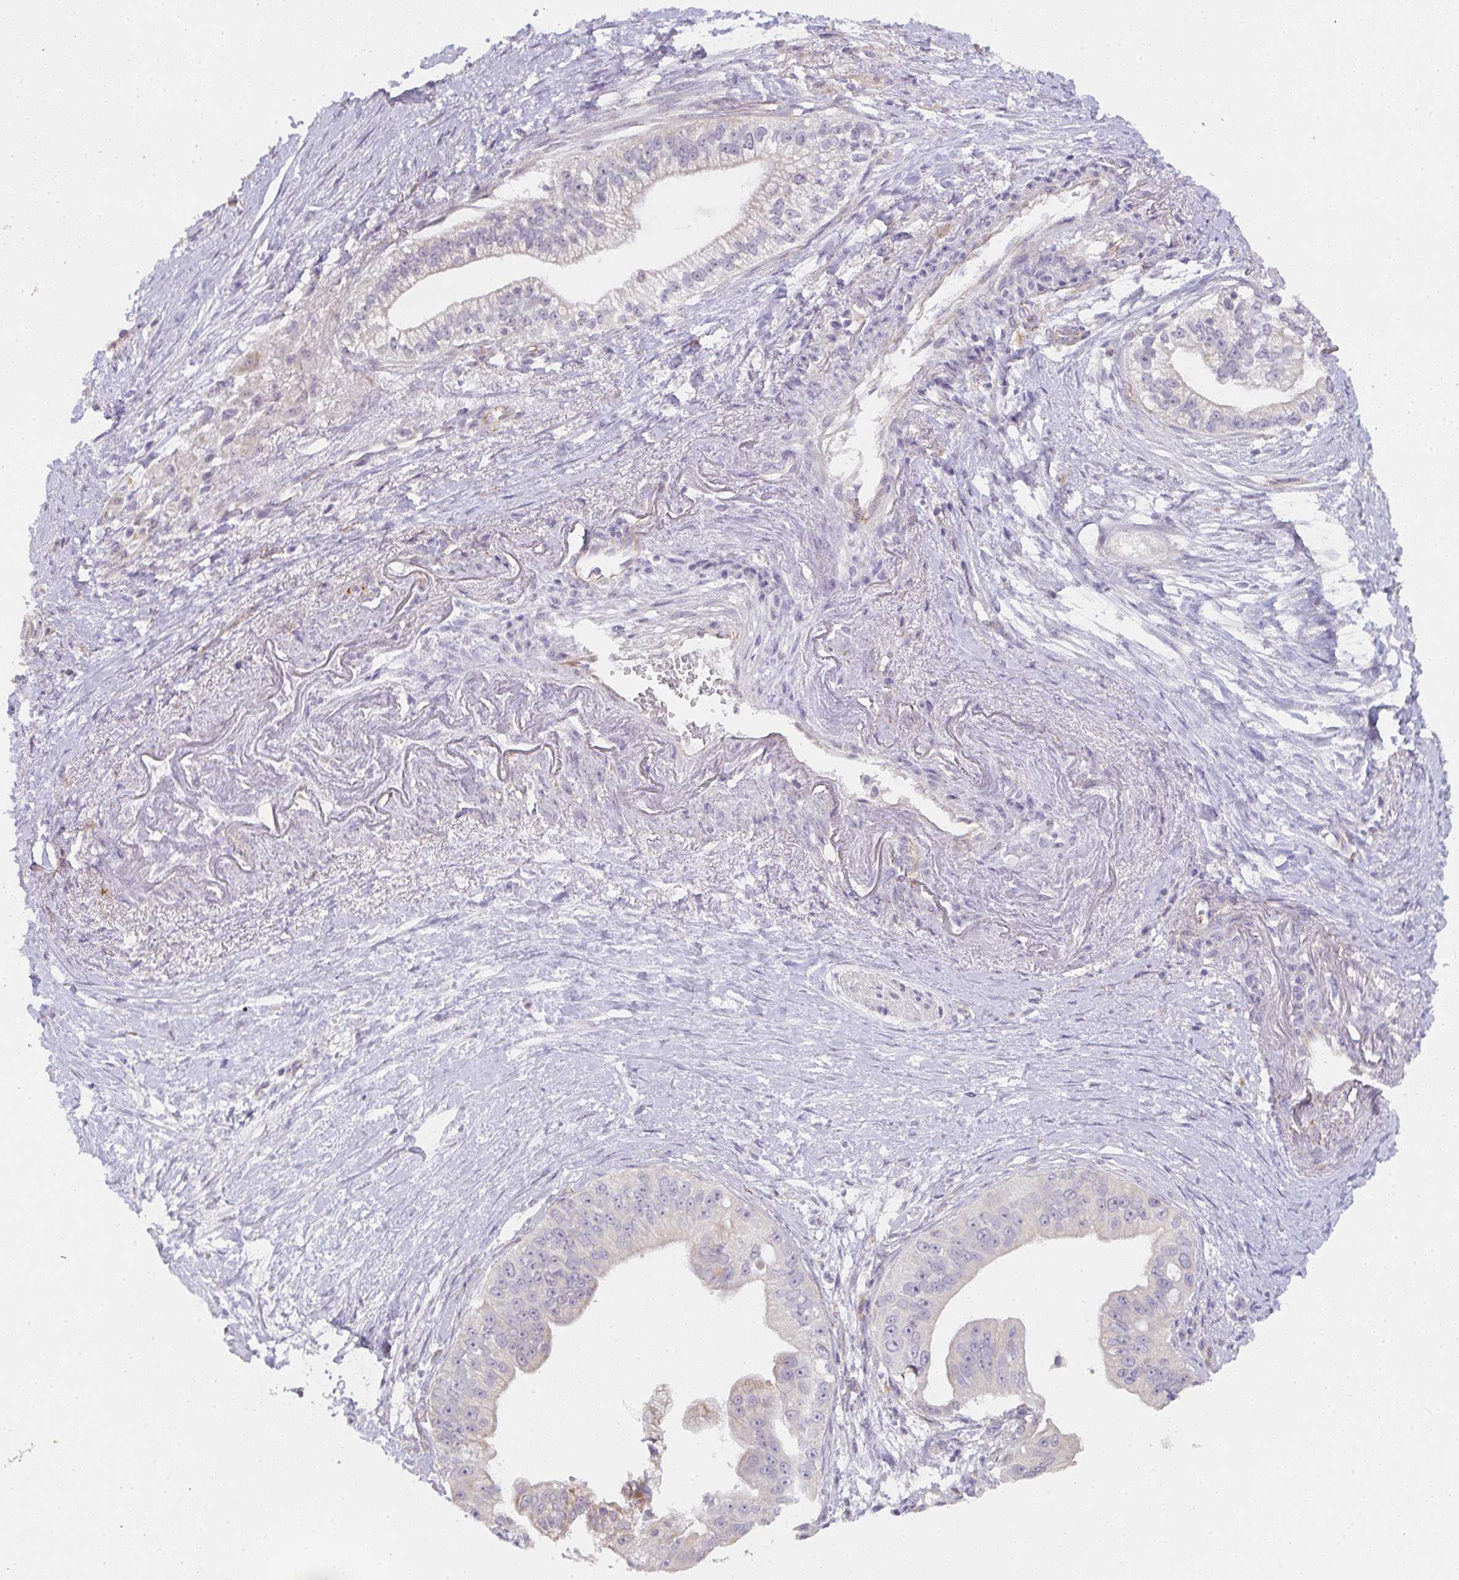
{"staining": {"intensity": "negative", "quantity": "none", "location": "none"}, "tissue": "pancreatic cancer", "cell_type": "Tumor cells", "image_type": "cancer", "snomed": [{"axis": "morphology", "description": "Adenocarcinoma, NOS"}, {"axis": "topography", "description": "Pancreas"}], "caption": "The micrograph reveals no staining of tumor cells in pancreatic cancer.", "gene": "TMEM219", "patient": {"sex": "male", "age": 70}}